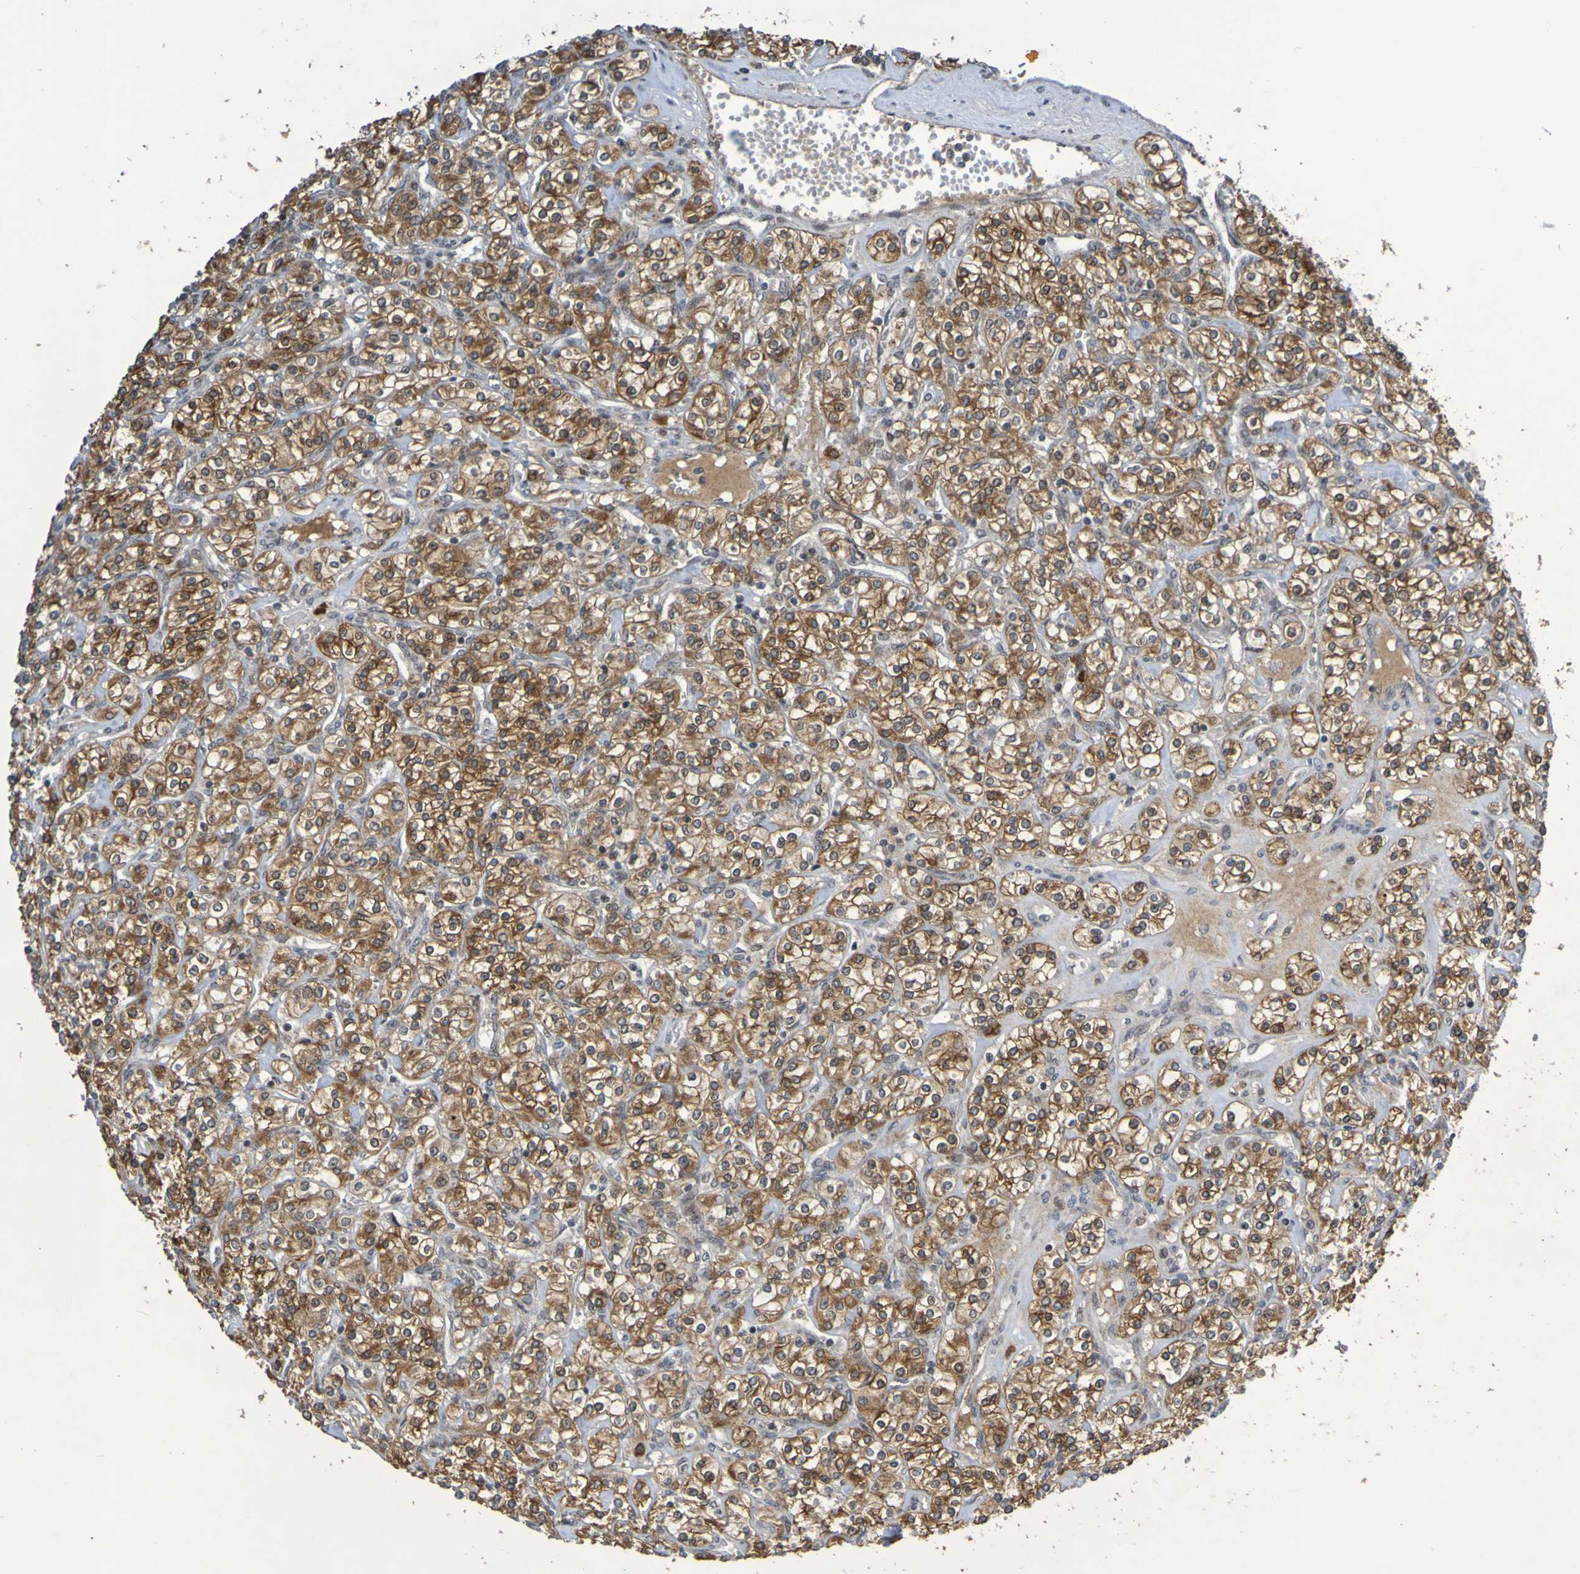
{"staining": {"intensity": "strong", "quantity": ">75%", "location": "cytoplasmic/membranous"}, "tissue": "renal cancer", "cell_type": "Tumor cells", "image_type": "cancer", "snomed": [{"axis": "morphology", "description": "Adenocarcinoma, NOS"}, {"axis": "topography", "description": "Kidney"}], "caption": "About >75% of tumor cells in human renal cancer reveal strong cytoplasmic/membranous protein positivity as visualized by brown immunohistochemical staining.", "gene": "ITLN1", "patient": {"sex": "male", "age": 77}}